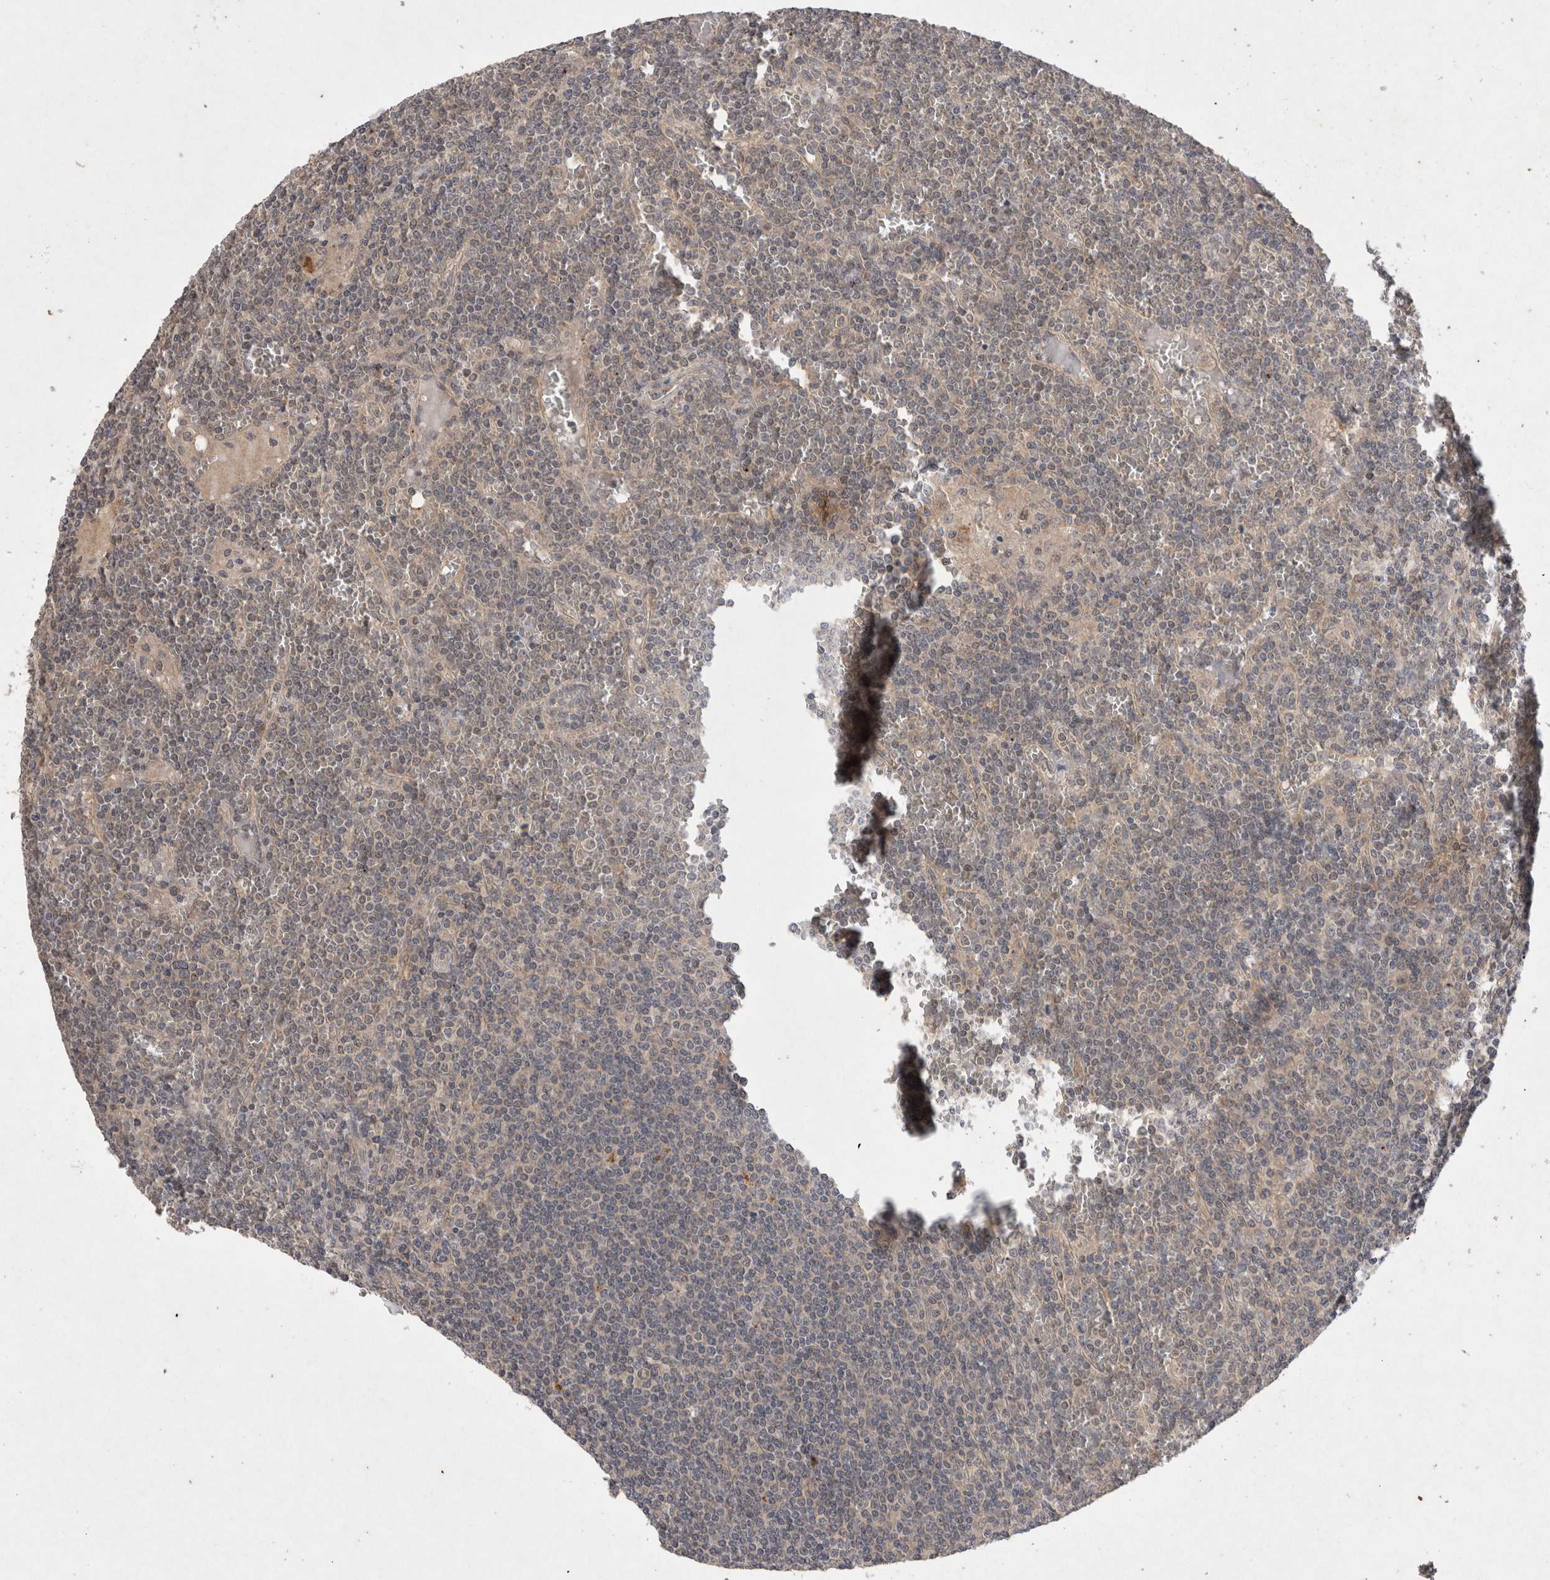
{"staining": {"intensity": "negative", "quantity": "none", "location": "none"}, "tissue": "lymphoma", "cell_type": "Tumor cells", "image_type": "cancer", "snomed": [{"axis": "morphology", "description": "Malignant lymphoma, non-Hodgkin's type, Low grade"}, {"axis": "topography", "description": "Spleen"}], "caption": "High magnification brightfield microscopy of lymphoma stained with DAB (3,3'-diaminobenzidine) (brown) and counterstained with hematoxylin (blue): tumor cells show no significant positivity.", "gene": "RASSF3", "patient": {"sex": "female", "age": 19}}